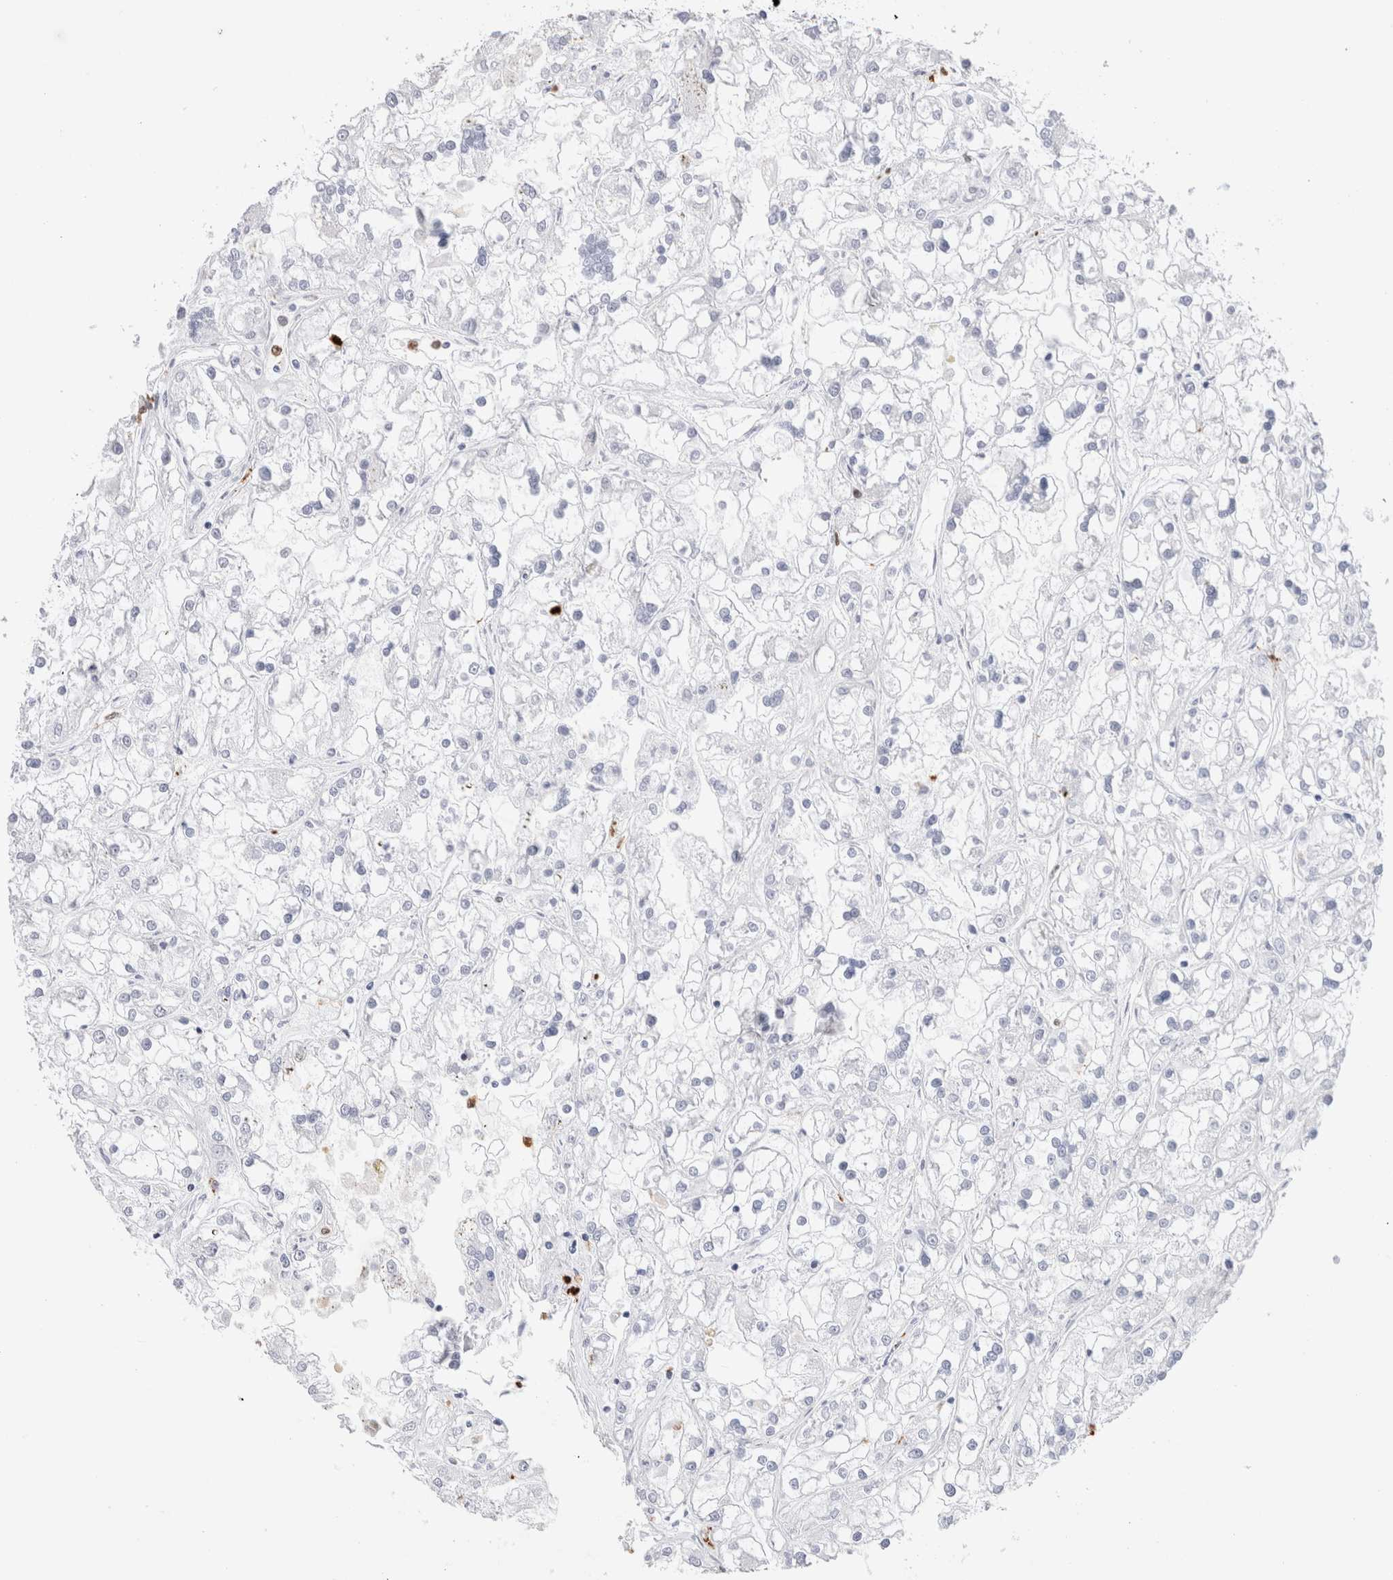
{"staining": {"intensity": "negative", "quantity": "none", "location": "none"}, "tissue": "renal cancer", "cell_type": "Tumor cells", "image_type": "cancer", "snomed": [{"axis": "morphology", "description": "Adenocarcinoma, NOS"}, {"axis": "topography", "description": "Kidney"}], "caption": "Micrograph shows no significant protein expression in tumor cells of renal cancer (adenocarcinoma).", "gene": "SLC10A5", "patient": {"sex": "female", "age": 52}}